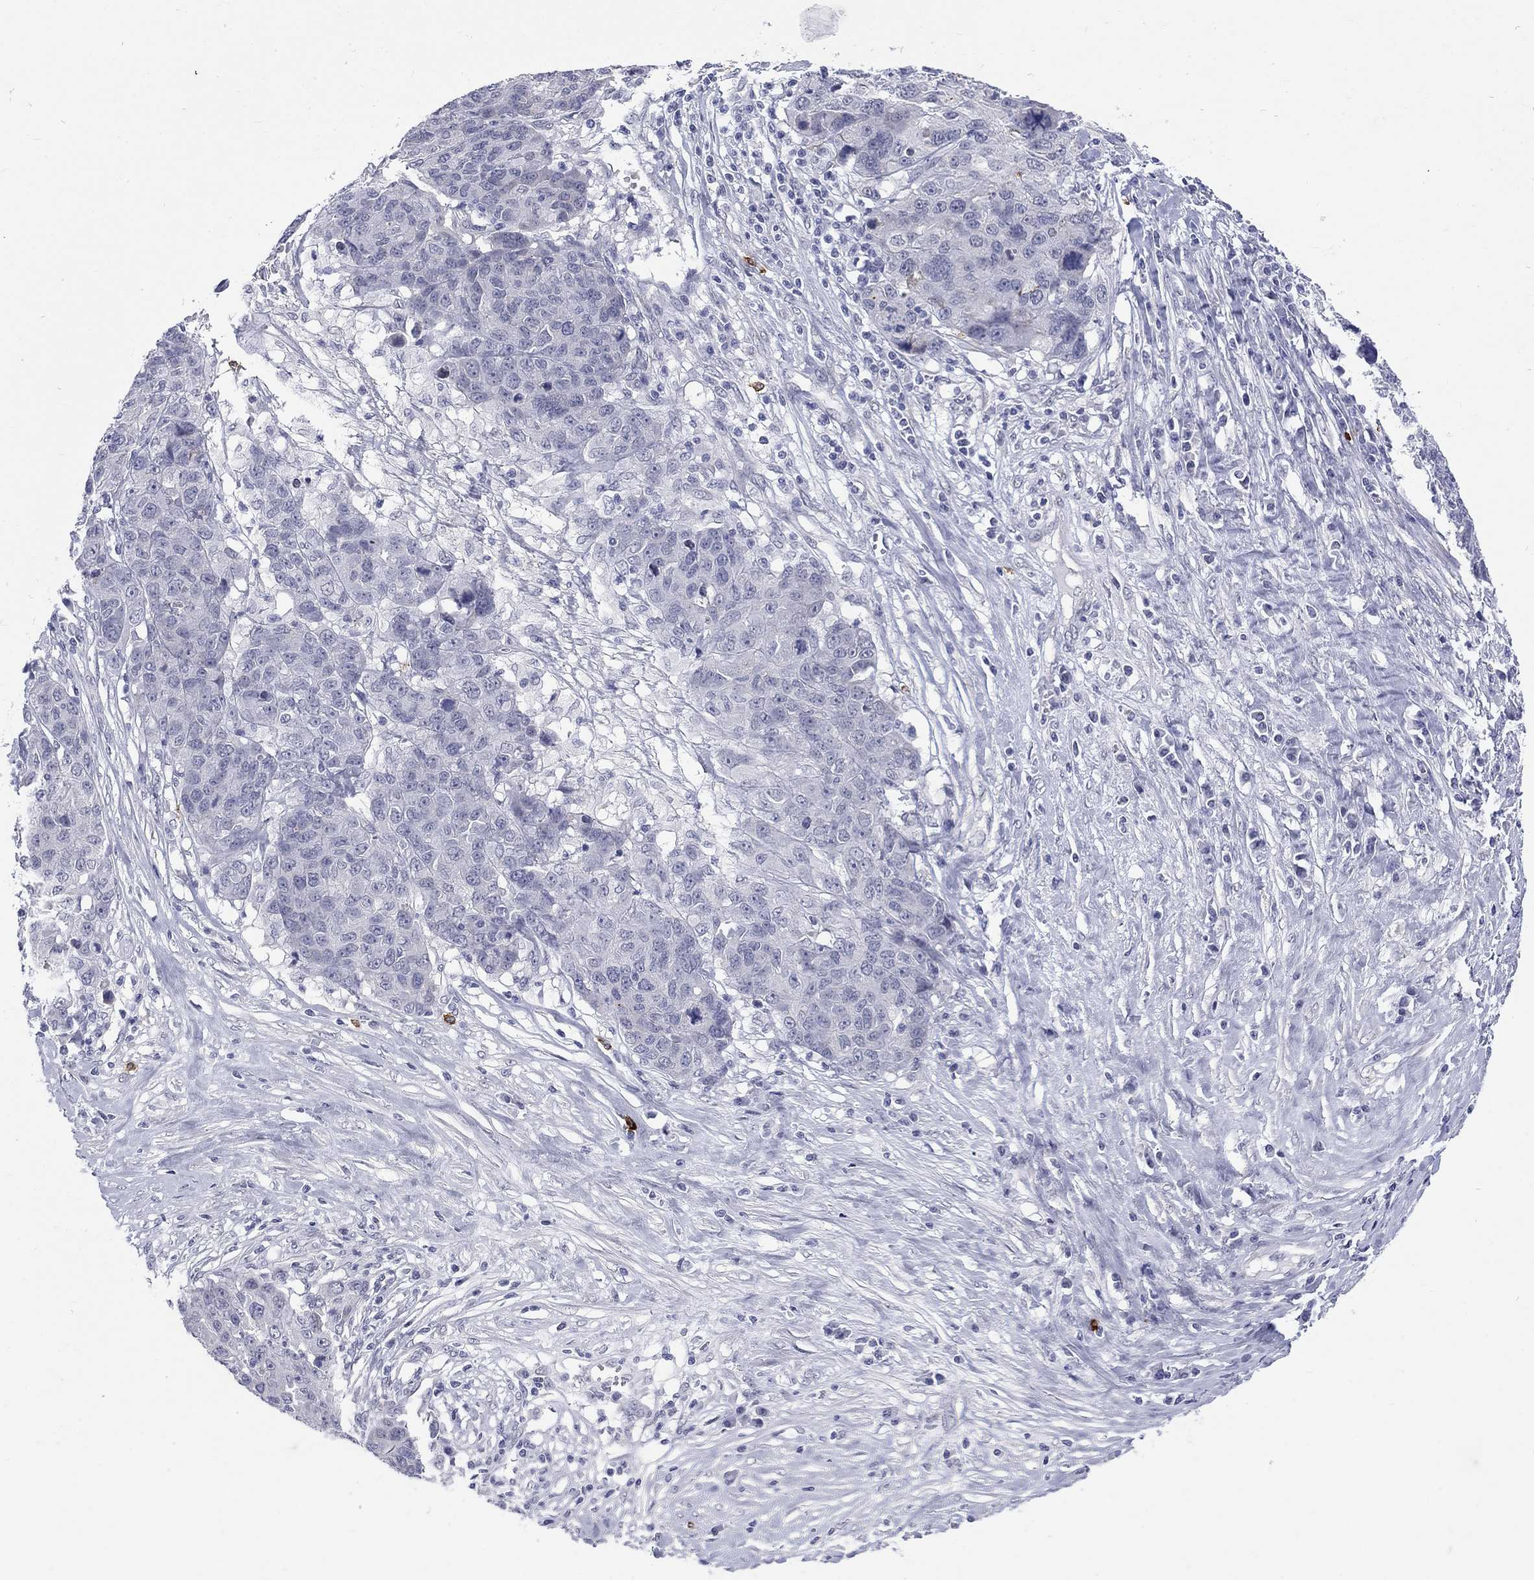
{"staining": {"intensity": "negative", "quantity": "none", "location": "none"}, "tissue": "ovarian cancer", "cell_type": "Tumor cells", "image_type": "cancer", "snomed": [{"axis": "morphology", "description": "Cystadenocarcinoma, serous, NOS"}, {"axis": "topography", "description": "Ovary"}], "caption": "Immunohistochemical staining of ovarian serous cystadenocarcinoma reveals no significant staining in tumor cells.", "gene": "ECEL1", "patient": {"sex": "female", "age": 87}}